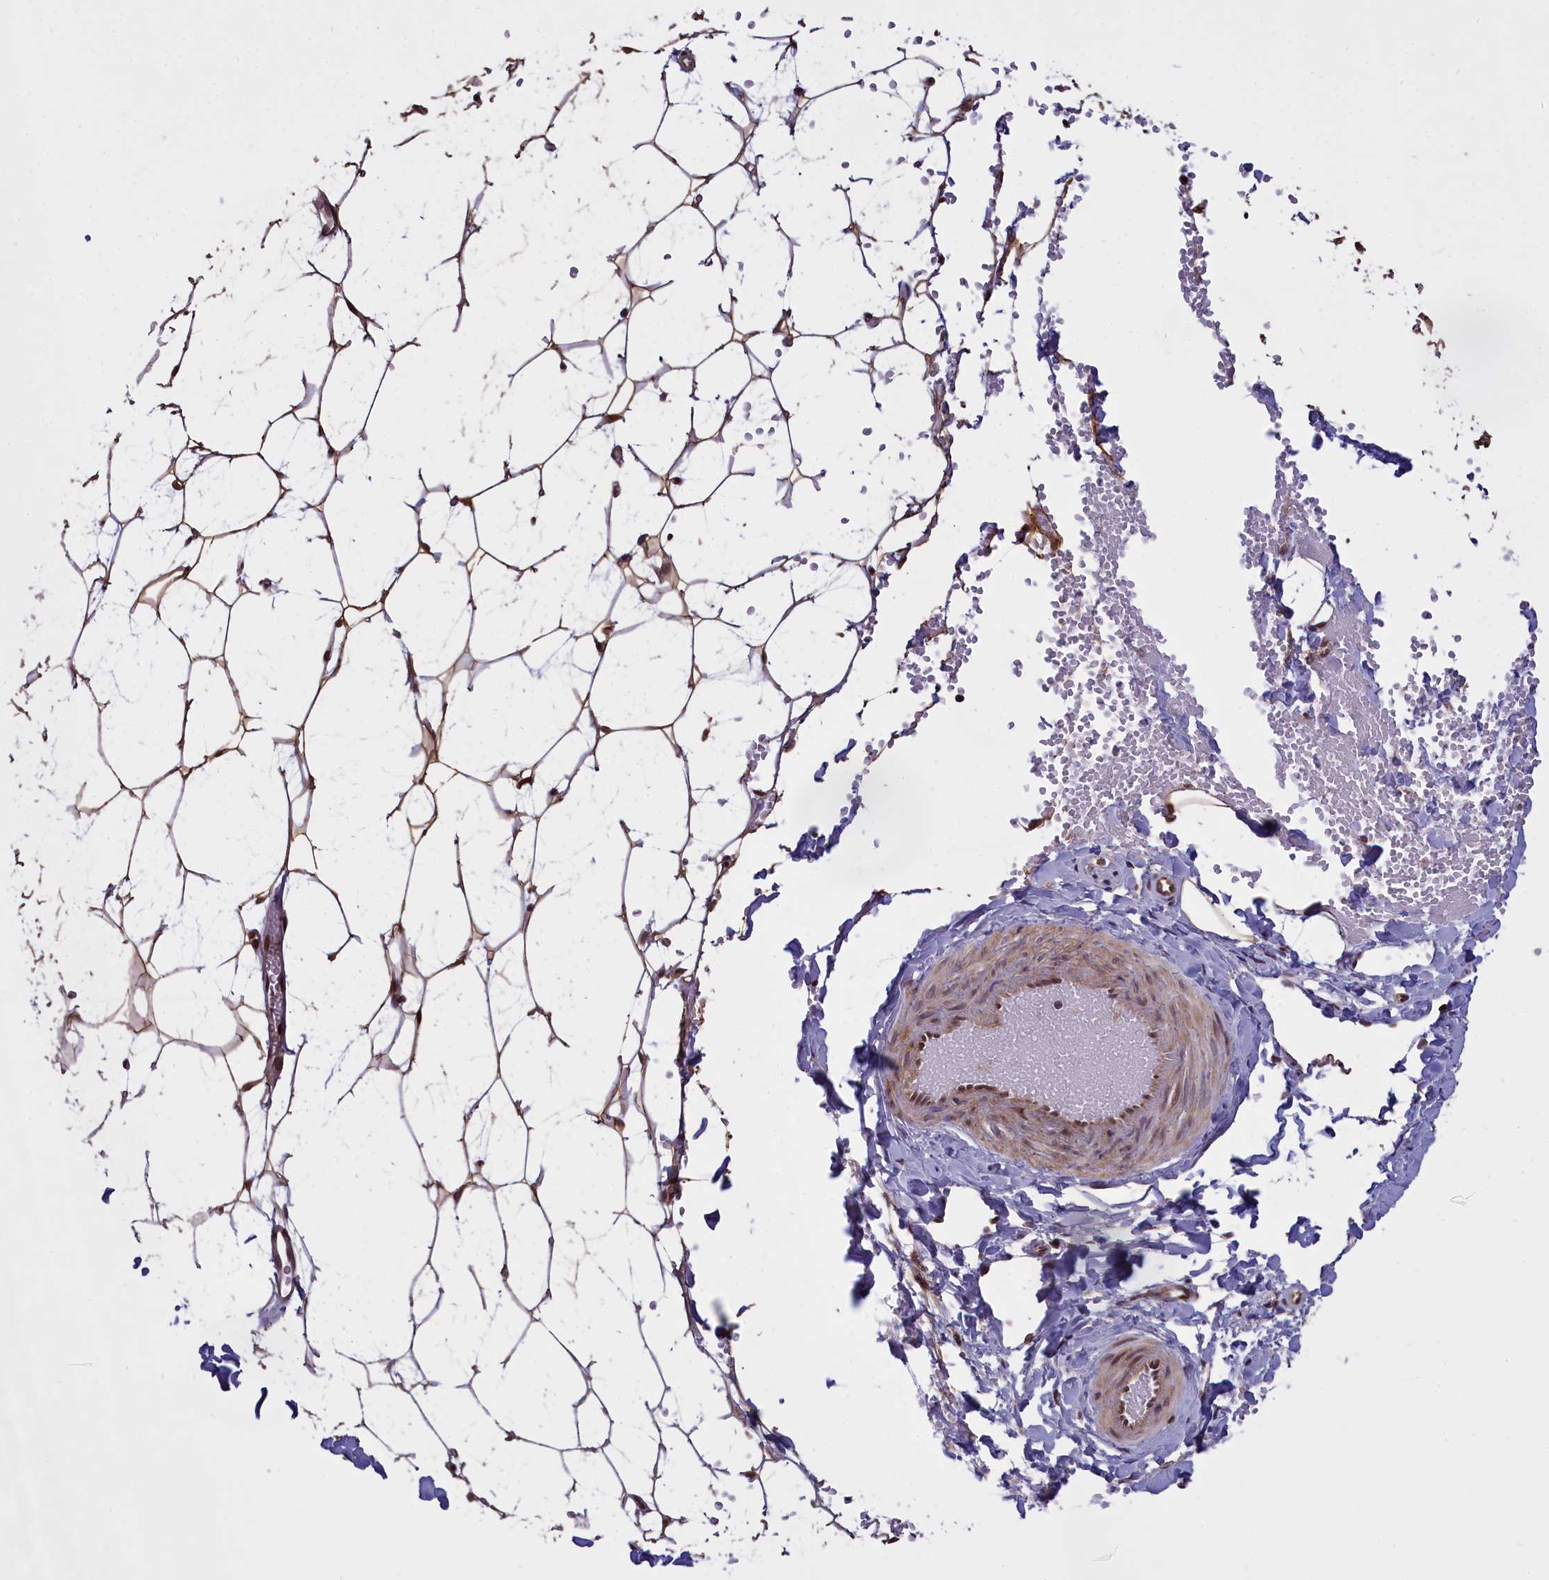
{"staining": {"intensity": "moderate", "quantity": ">75%", "location": "cytoplasmic/membranous,nuclear"}, "tissue": "adipose tissue", "cell_type": "Adipocytes", "image_type": "normal", "snomed": [{"axis": "morphology", "description": "Normal tissue, NOS"}, {"axis": "topography", "description": "Breast"}], "caption": "The photomicrograph reveals staining of unremarkable adipose tissue, revealing moderate cytoplasmic/membranous,nuclear protein staining (brown color) within adipocytes.", "gene": "RELB", "patient": {"sex": "female", "age": 23}}